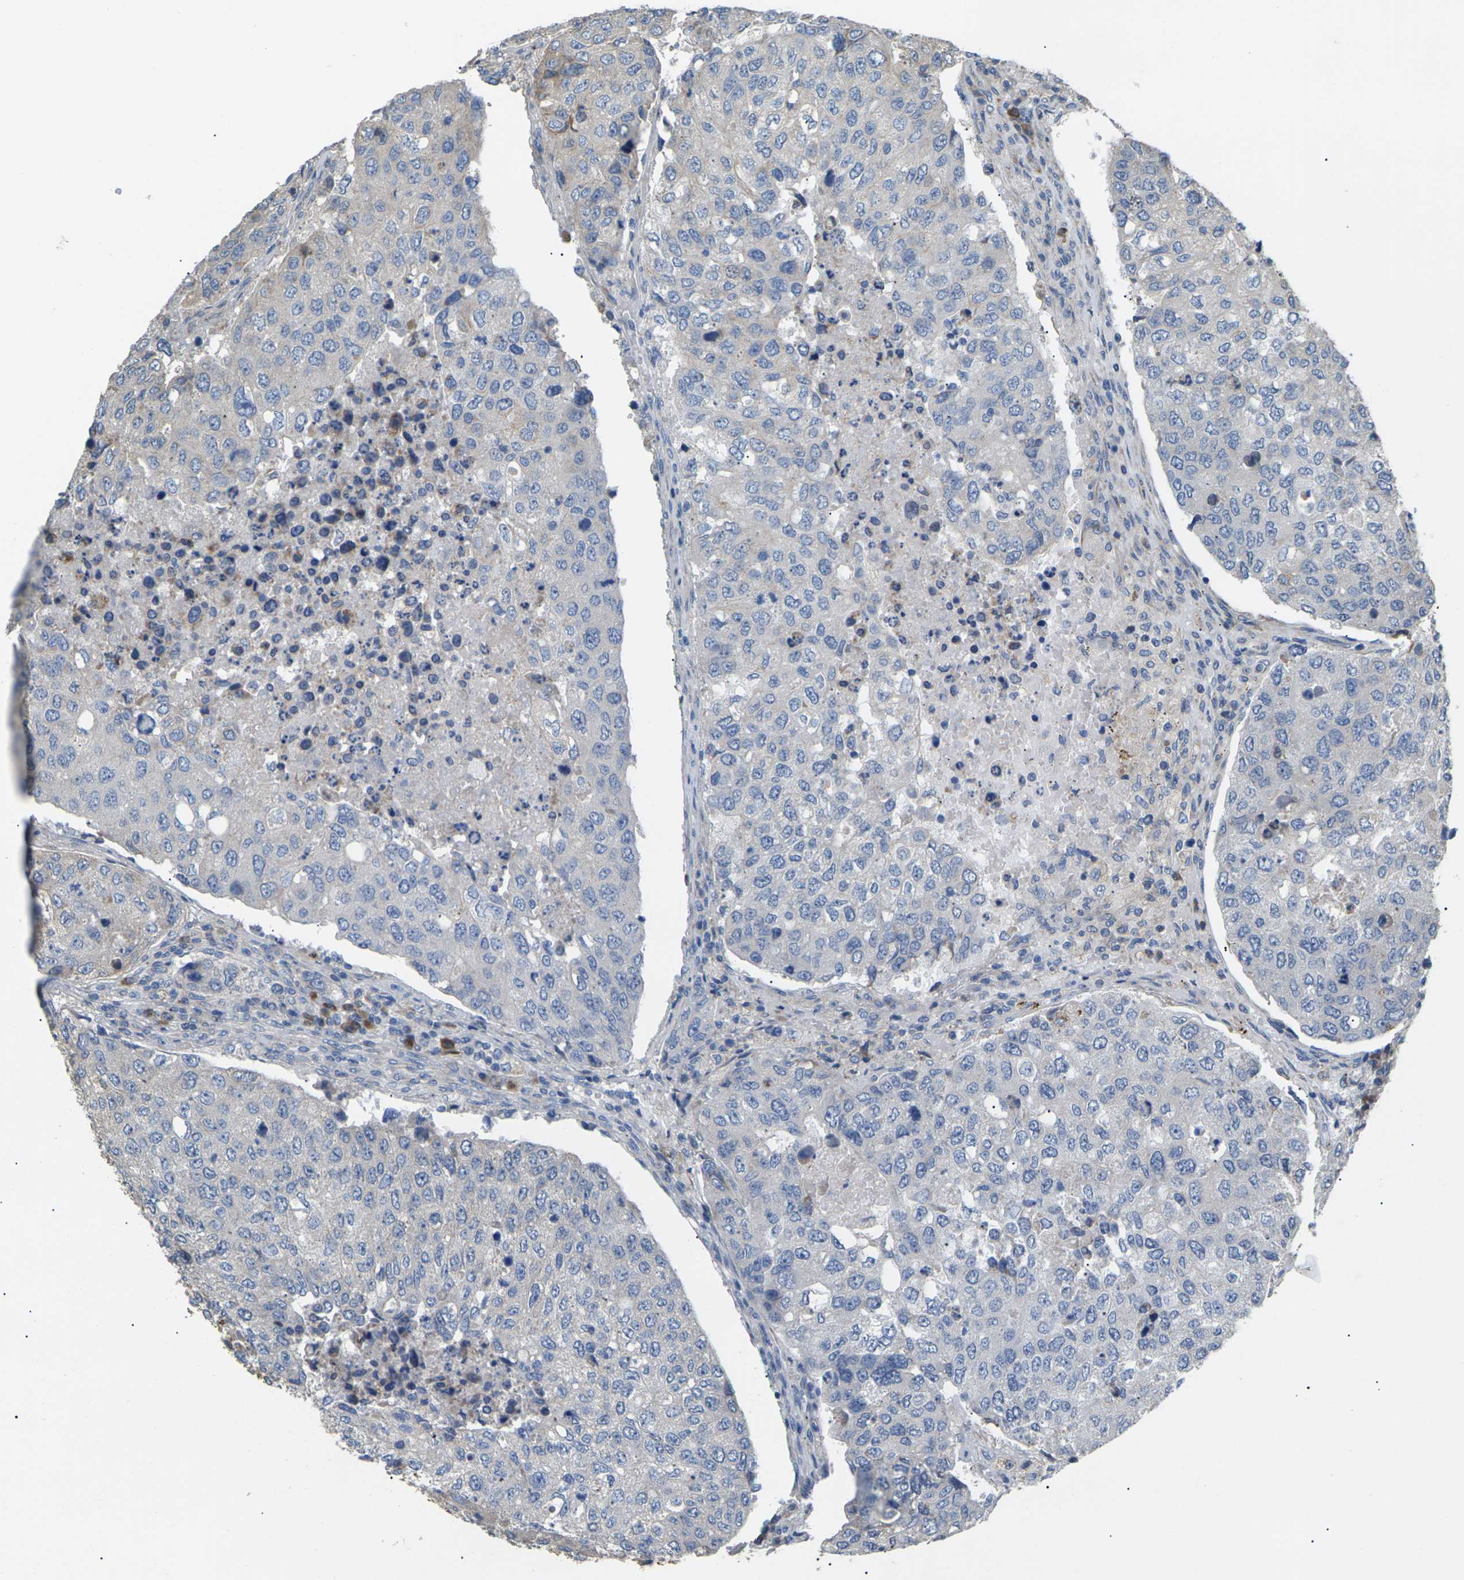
{"staining": {"intensity": "negative", "quantity": "none", "location": "none"}, "tissue": "urothelial cancer", "cell_type": "Tumor cells", "image_type": "cancer", "snomed": [{"axis": "morphology", "description": "Urothelial carcinoma, High grade"}, {"axis": "topography", "description": "Lymph node"}, {"axis": "topography", "description": "Urinary bladder"}], "caption": "DAB immunohistochemical staining of high-grade urothelial carcinoma reveals no significant staining in tumor cells.", "gene": "KLHDC8B", "patient": {"sex": "male", "age": 51}}